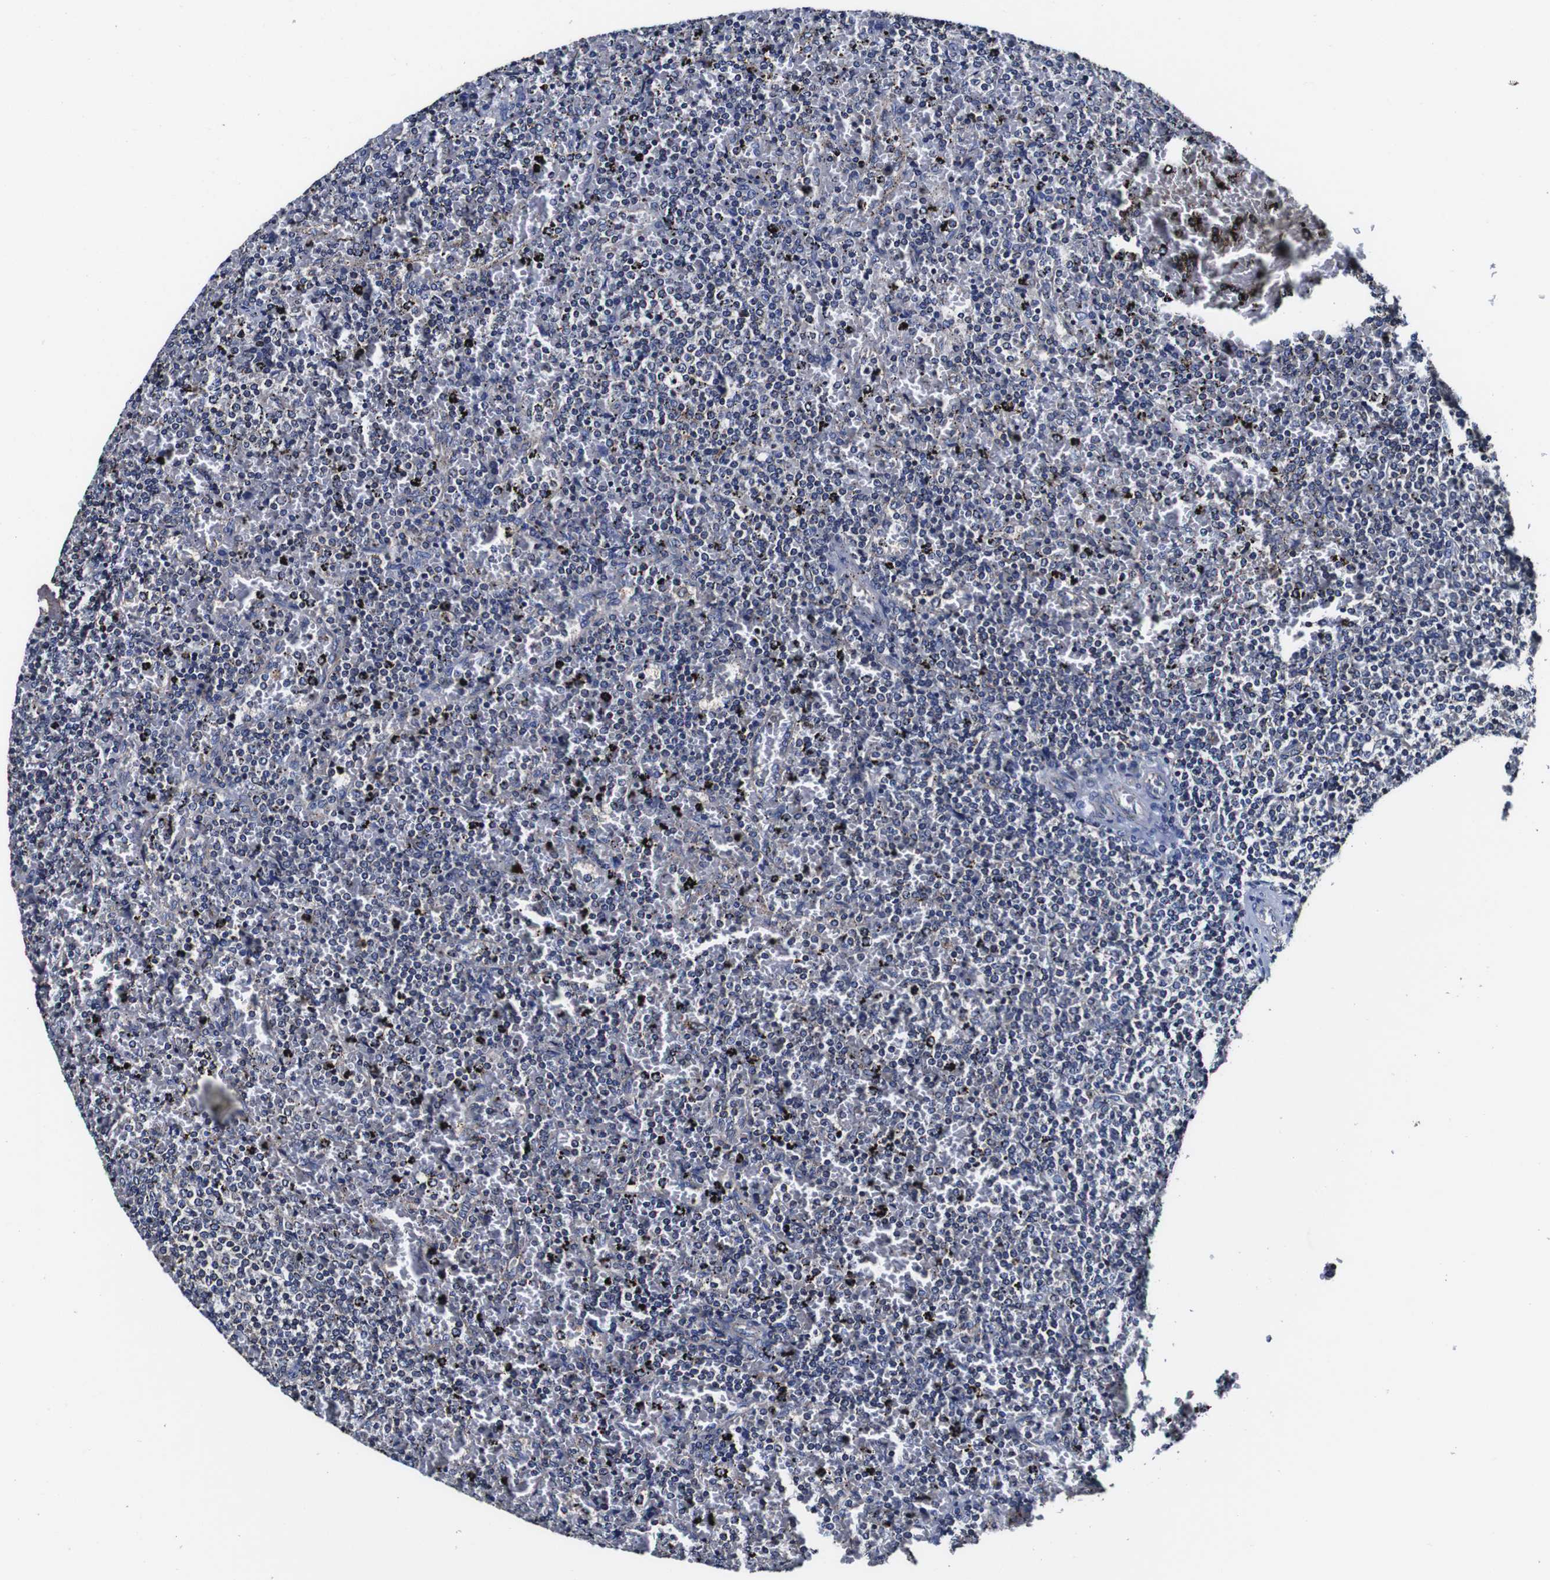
{"staining": {"intensity": "negative", "quantity": "none", "location": "none"}, "tissue": "lymphoma", "cell_type": "Tumor cells", "image_type": "cancer", "snomed": [{"axis": "morphology", "description": "Malignant lymphoma, non-Hodgkin's type, Low grade"}, {"axis": "topography", "description": "Spleen"}], "caption": "Low-grade malignant lymphoma, non-Hodgkin's type was stained to show a protein in brown. There is no significant expression in tumor cells. (DAB (3,3'-diaminobenzidine) immunohistochemistry (IHC) visualized using brightfield microscopy, high magnification).", "gene": "PDCD6IP", "patient": {"sex": "female", "age": 77}}